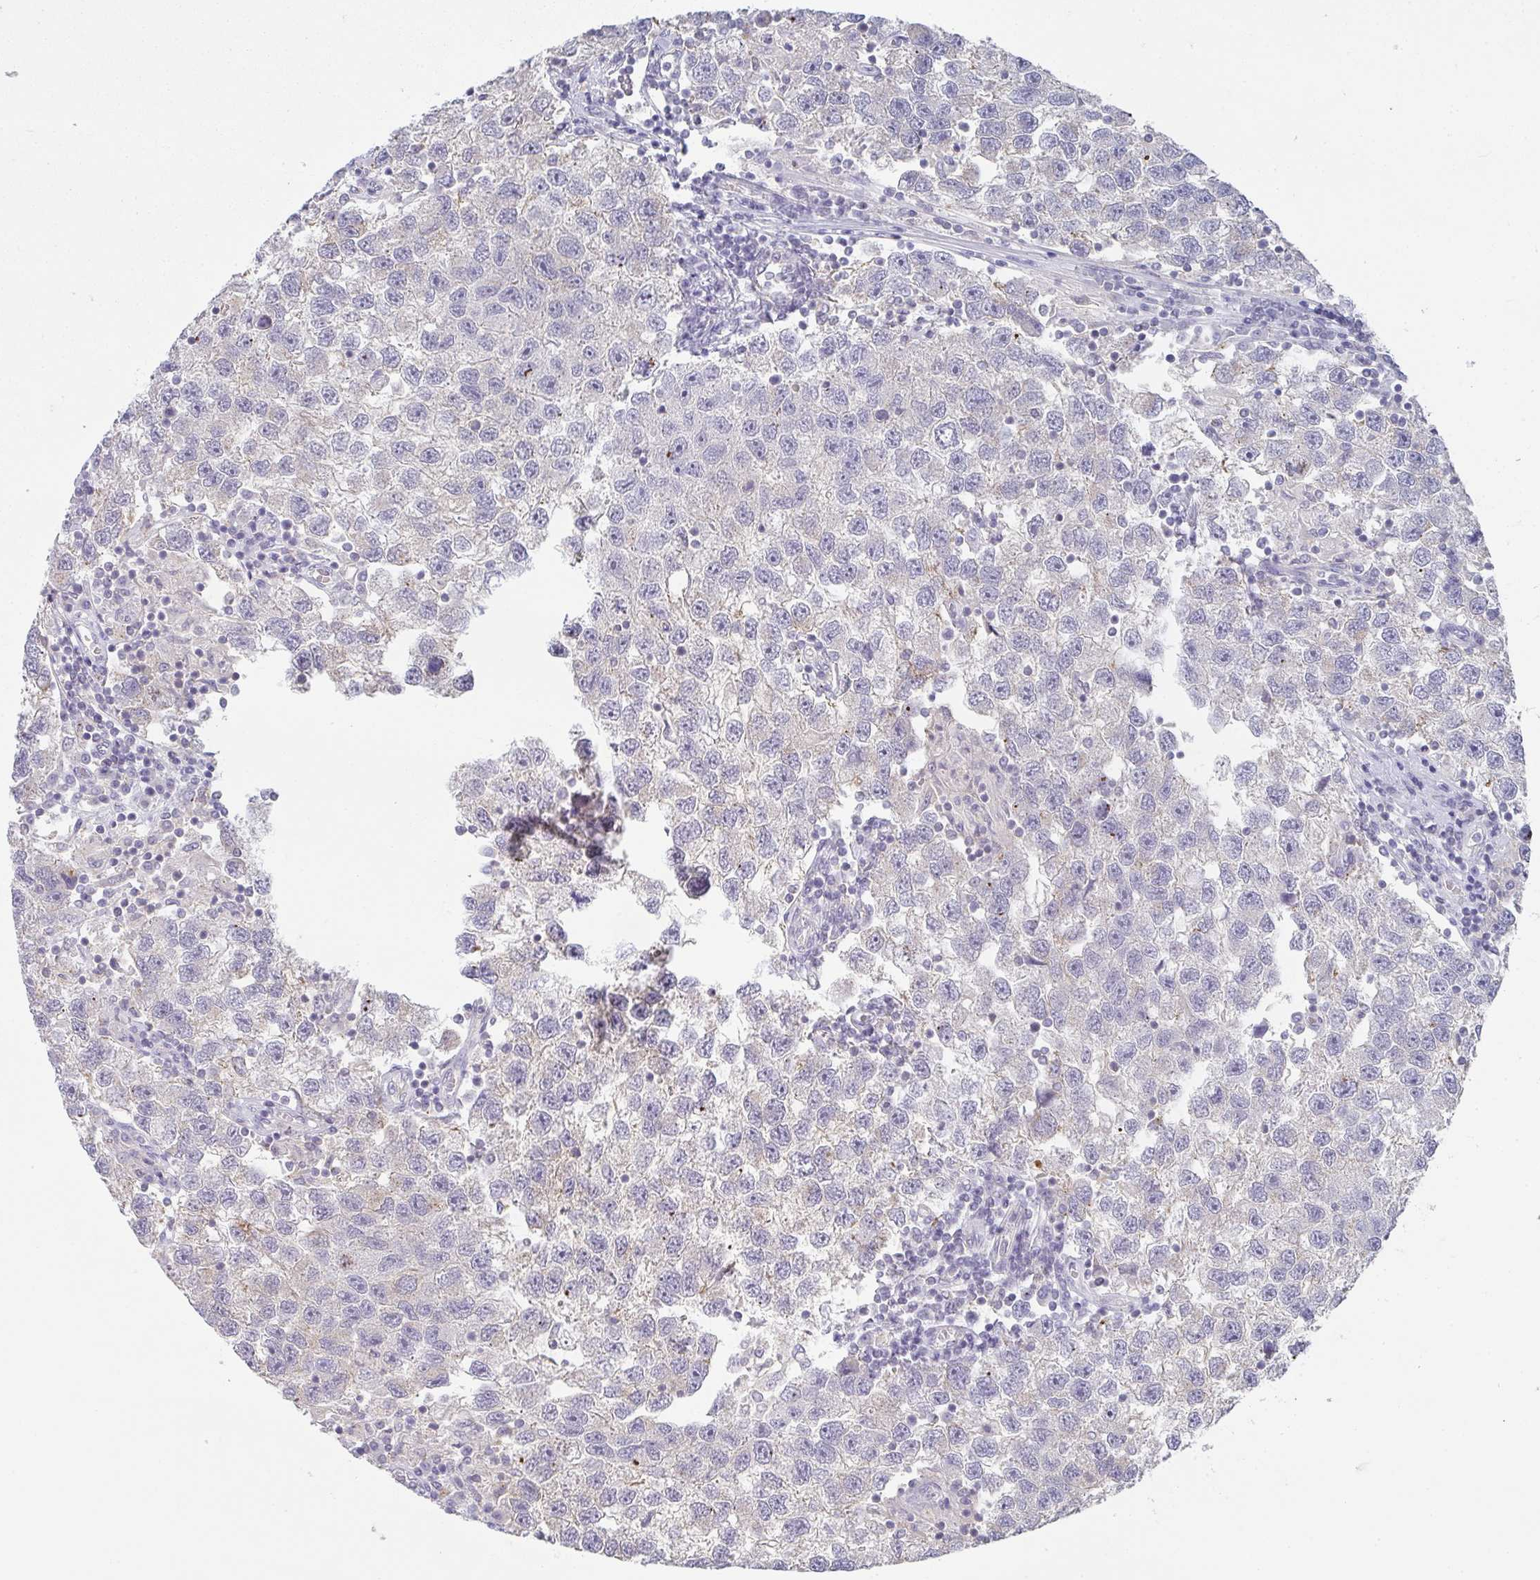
{"staining": {"intensity": "negative", "quantity": "none", "location": "none"}, "tissue": "testis cancer", "cell_type": "Tumor cells", "image_type": "cancer", "snomed": [{"axis": "morphology", "description": "Seminoma, NOS"}, {"axis": "topography", "description": "Testis"}], "caption": "This is an IHC micrograph of testis cancer (seminoma). There is no positivity in tumor cells.", "gene": "CHMP5", "patient": {"sex": "male", "age": 26}}